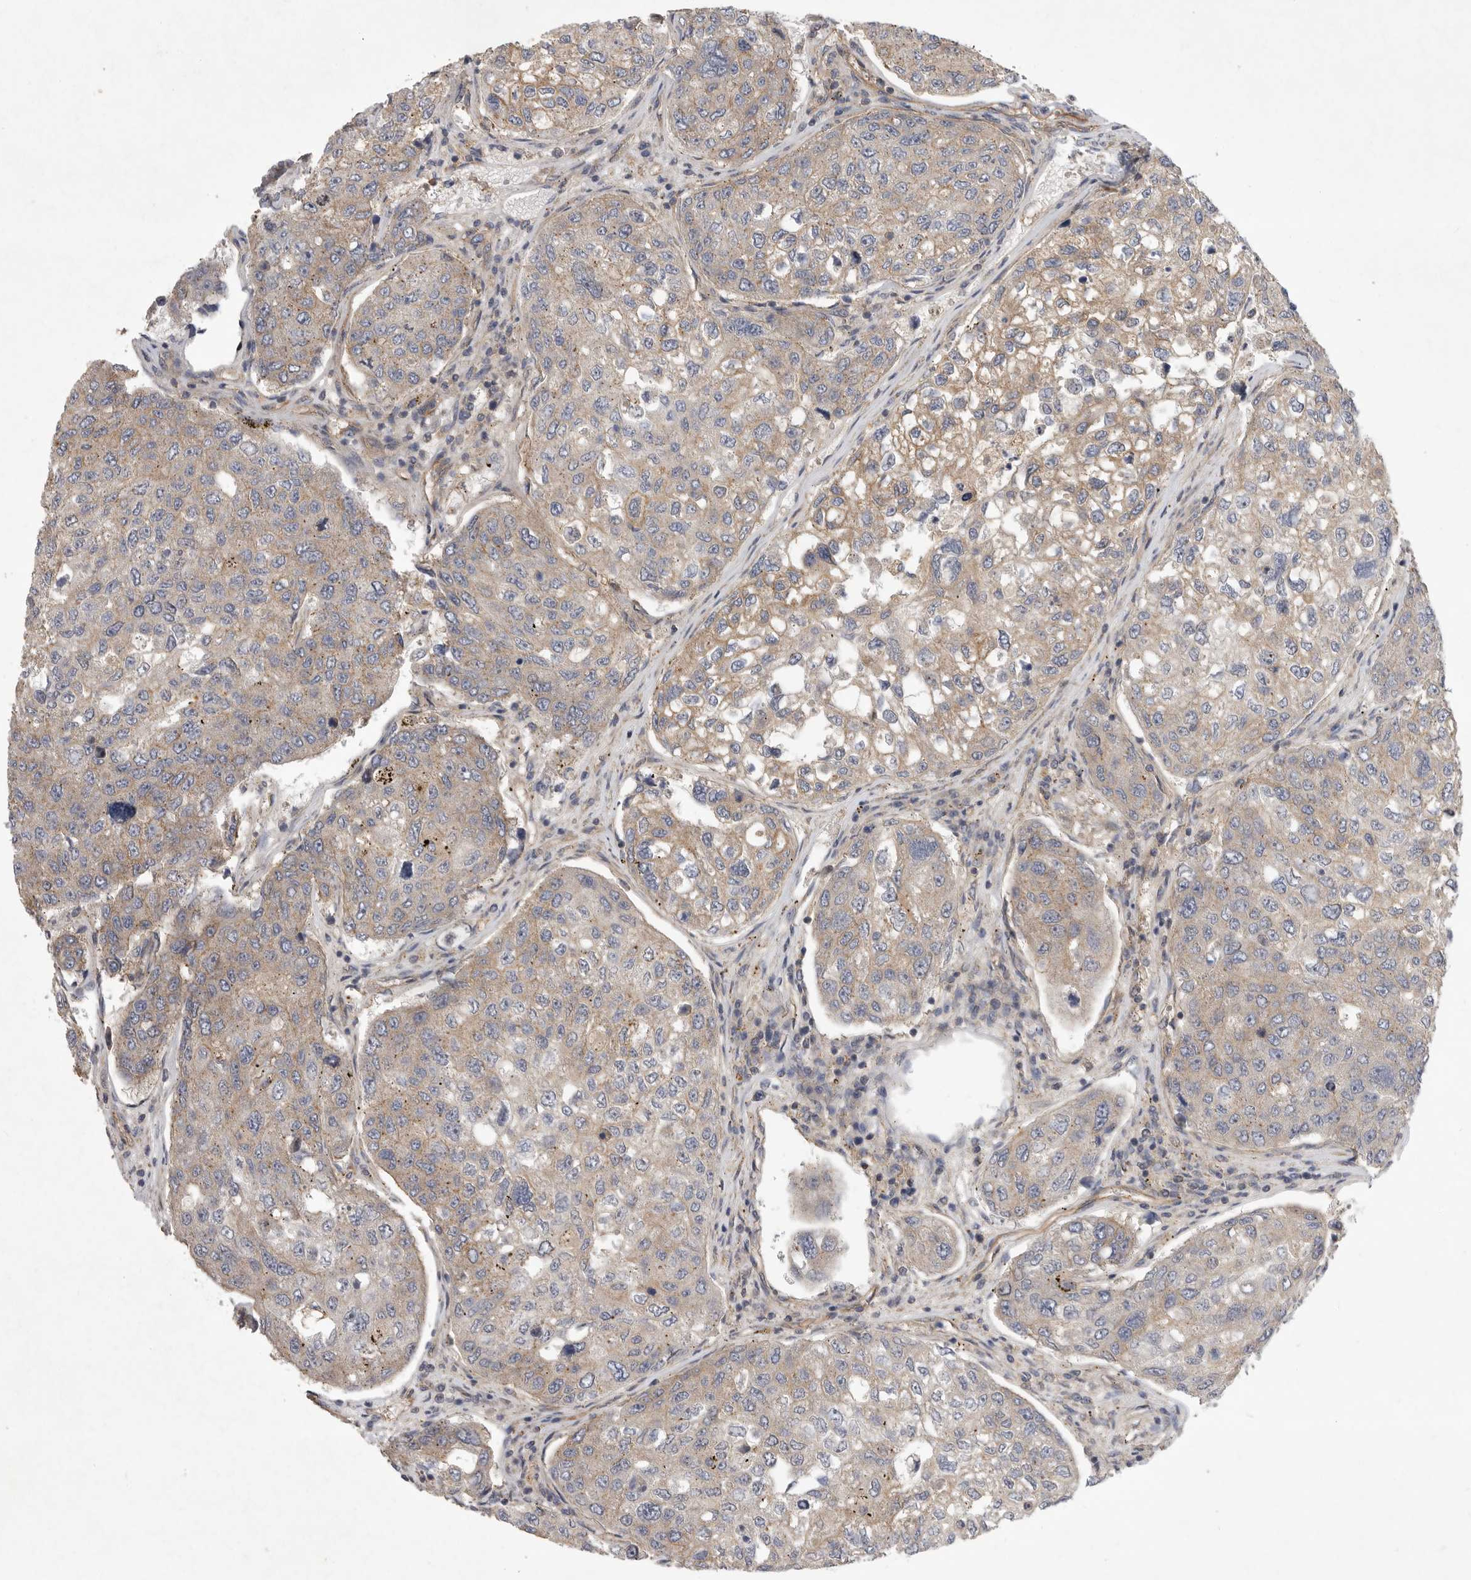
{"staining": {"intensity": "weak", "quantity": "25%-75%", "location": "cytoplasmic/membranous"}, "tissue": "urothelial cancer", "cell_type": "Tumor cells", "image_type": "cancer", "snomed": [{"axis": "morphology", "description": "Urothelial carcinoma, High grade"}, {"axis": "topography", "description": "Lymph node"}, {"axis": "topography", "description": "Urinary bladder"}], "caption": "There is low levels of weak cytoplasmic/membranous positivity in tumor cells of urothelial cancer, as demonstrated by immunohistochemical staining (brown color).", "gene": "MLPH", "patient": {"sex": "male", "age": 51}}